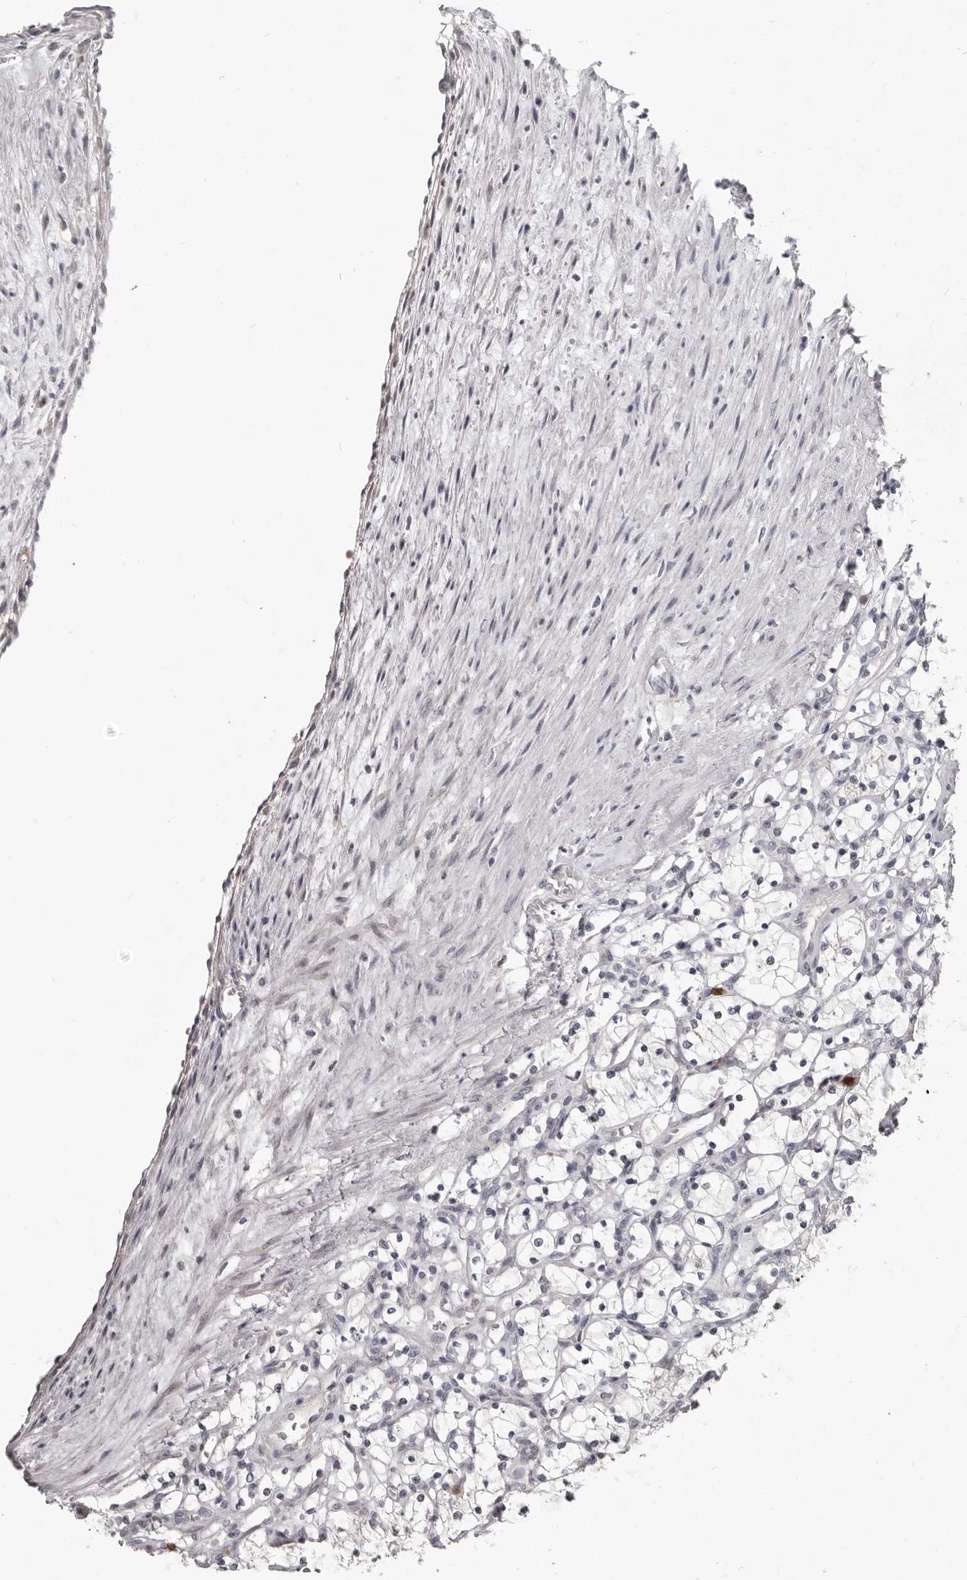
{"staining": {"intensity": "negative", "quantity": "none", "location": "none"}, "tissue": "renal cancer", "cell_type": "Tumor cells", "image_type": "cancer", "snomed": [{"axis": "morphology", "description": "Adenocarcinoma, NOS"}, {"axis": "topography", "description": "Kidney"}], "caption": "Adenocarcinoma (renal) was stained to show a protein in brown. There is no significant staining in tumor cells.", "gene": "GPR157", "patient": {"sex": "female", "age": 69}}